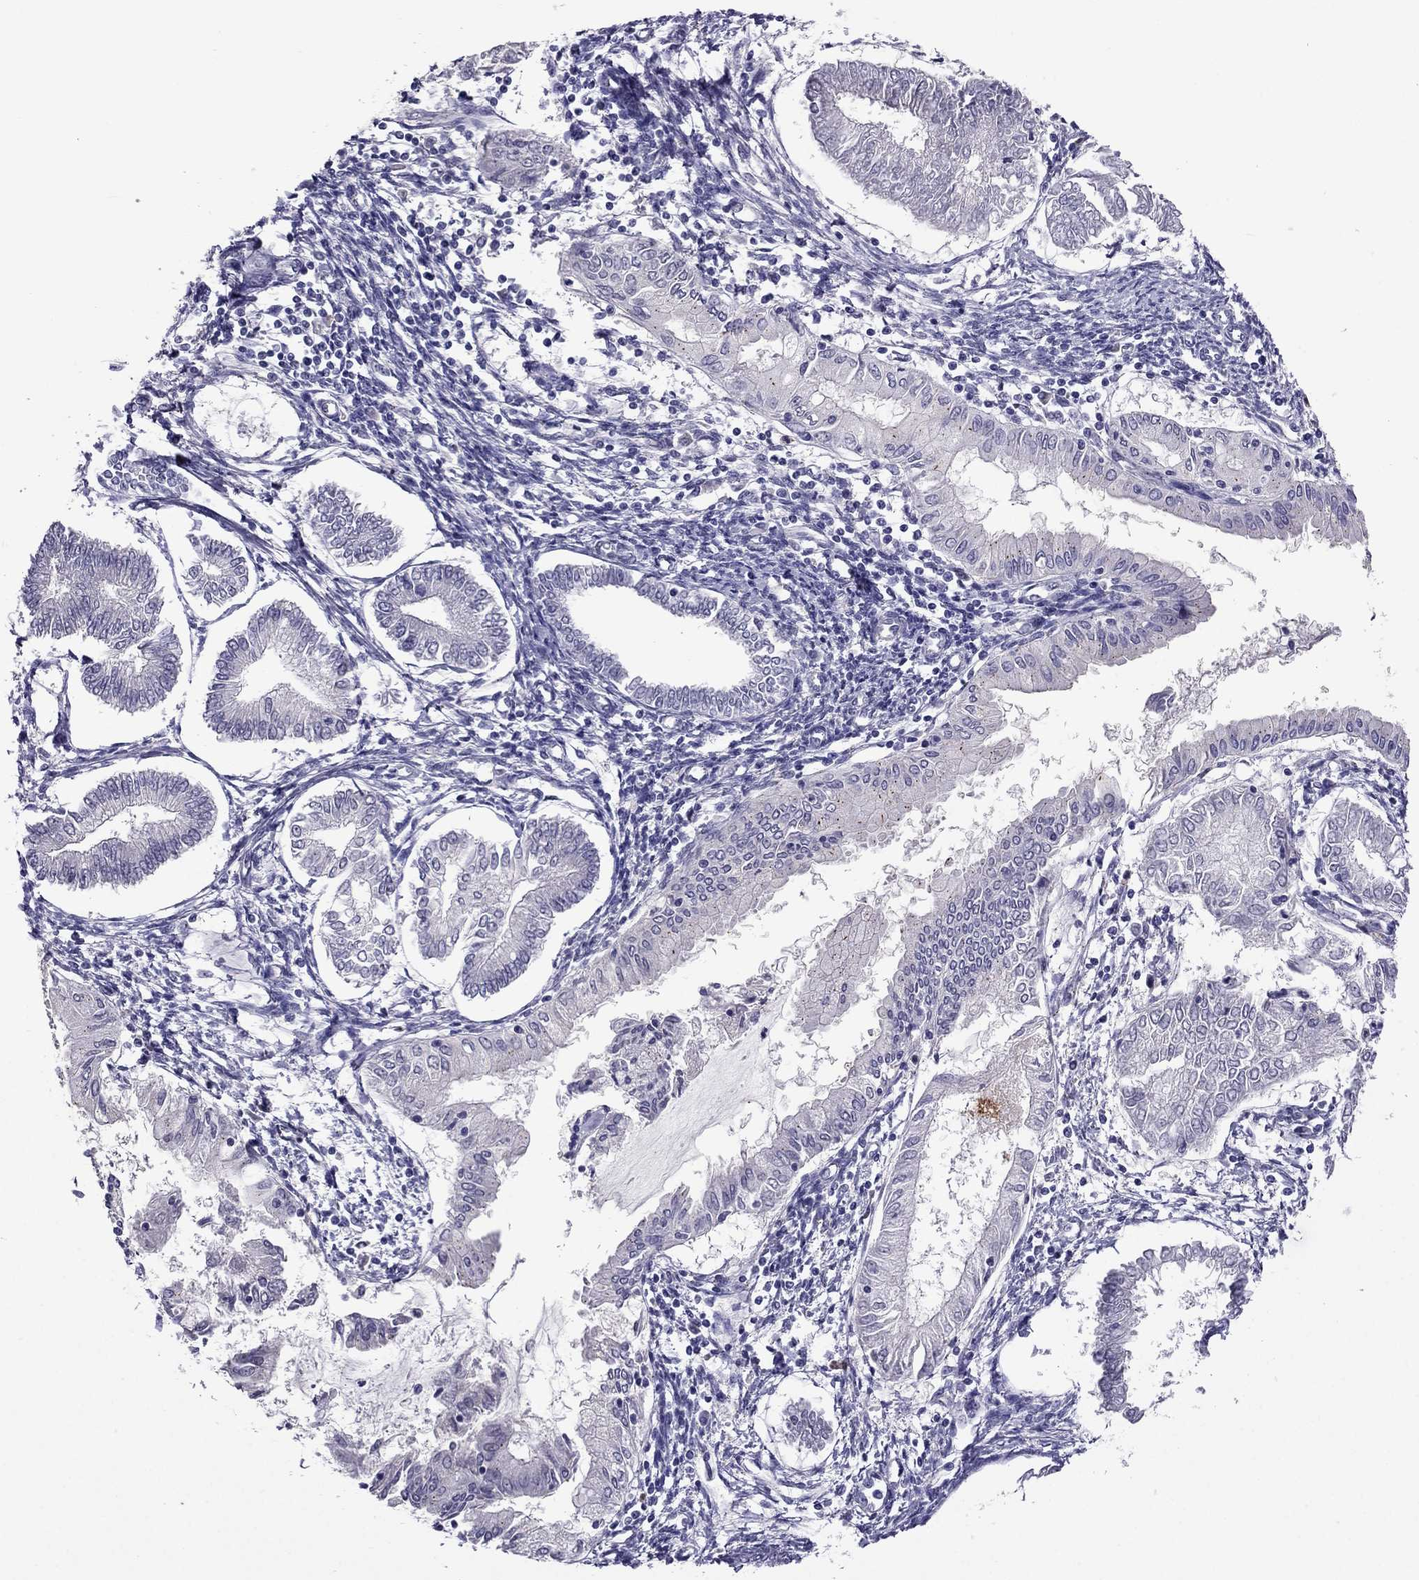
{"staining": {"intensity": "negative", "quantity": "none", "location": "none"}, "tissue": "endometrial cancer", "cell_type": "Tumor cells", "image_type": "cancer", "snomed": [{"axis": "morphology", "description": "Adenocarcinoma, NOS"}, {"axis": "topography", "description": "Endometrium"}], "caption": "Endometrial adenocarcinoma stained for a protein using IHC displays no positivity tumor cells.", "gene": "MYBPH", "patient": {"sex": "female", "age": 68}}